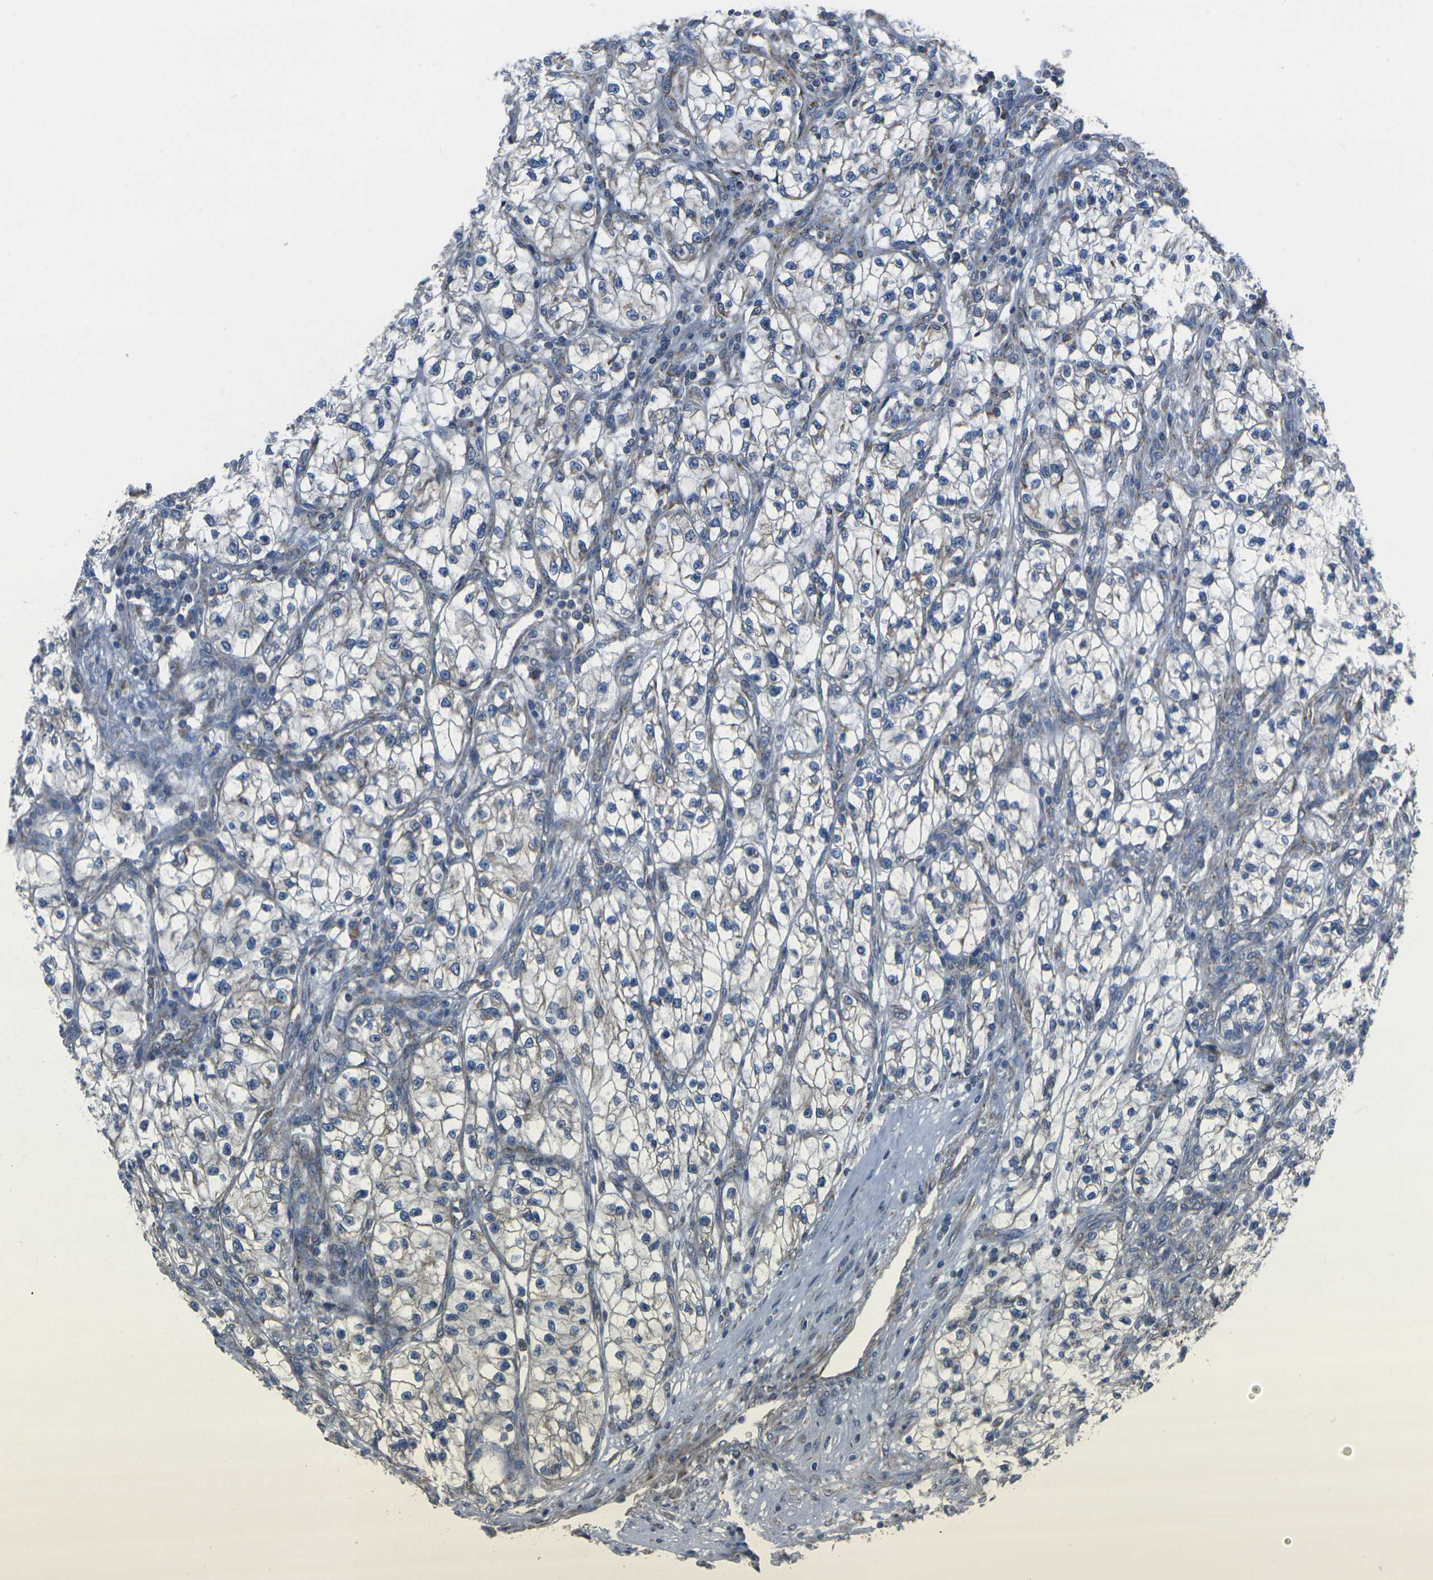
{"staining": {"intensity": "negative", "quantity": "none", "location": "none"}, "tissue": "renal cancer", "cell_type": "Tumor cells", "image_type": "cancer", "snomed": [{"axis": "morphology", "description": "Adenocarcinoma, NOS"}, {"axis": "topography", "description": "Kidney"}], "caption": "An IHC histopathology image of renal cancer (adenocarcinoma) is shown. There is no staining in tumor cells of renal cancer (adenocarcinoma).", "gene": "TMEM120B", "patient": {"sex": "female", "age": 57}}